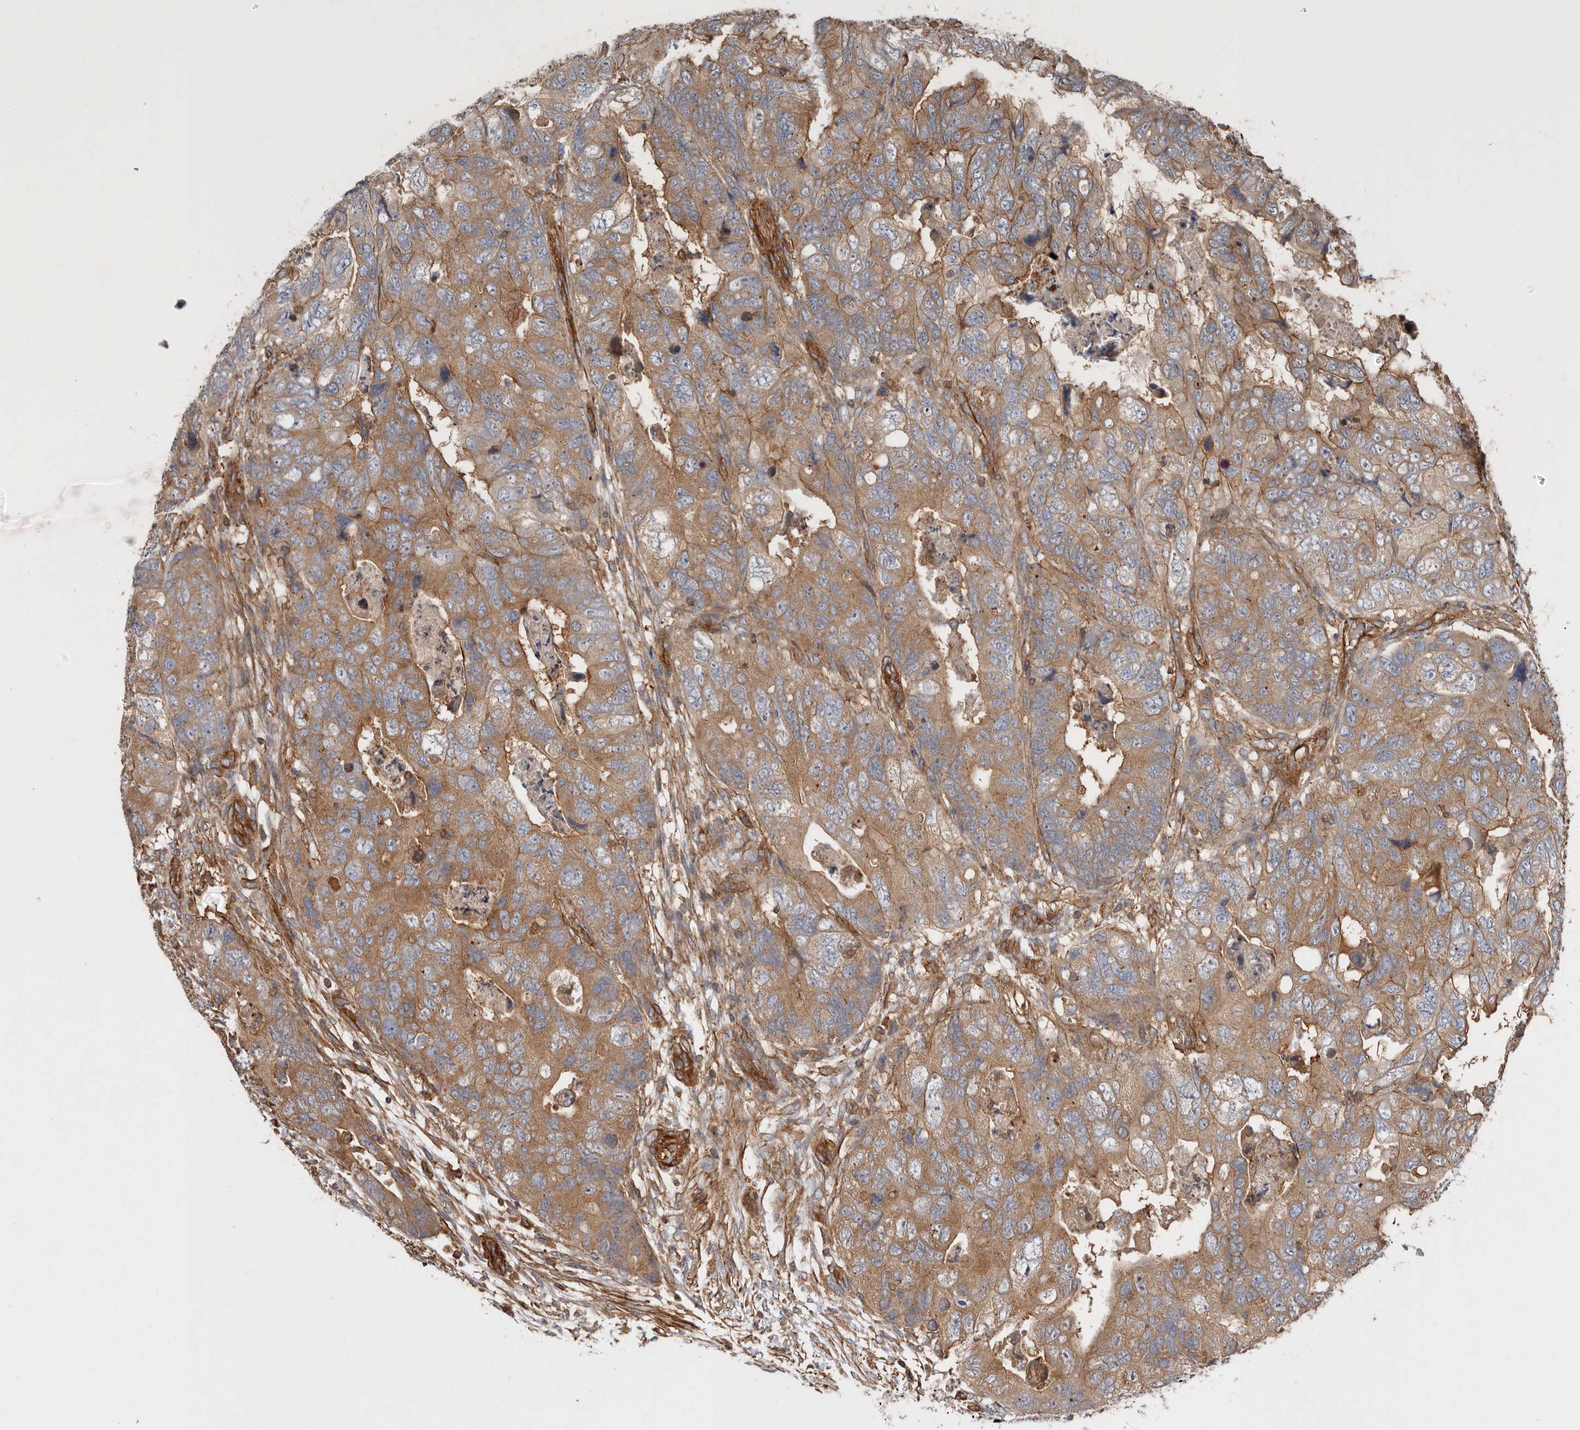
{"staining": {"intensity": "moderate", "quantity": ">75%", "location": "cytoplasmic/membranous"}, "tissue": "colorectal cancer", "cell_type": "Tumor cells", "image_type": "cancer", "snomed": [{"axis": "morphology", "description": "Adenocarcinoma, NOS"}, {"axis": "topography", "description": "Rectum"}], "caption": "Protein expression by IHC shows moderate cytoplasmic/membranous staining in about >75% of tumor cells in colorectal cancer (adenocarcinoma).", "gene": "TMC7", "patient": {"sex": "male", "age": 63}}